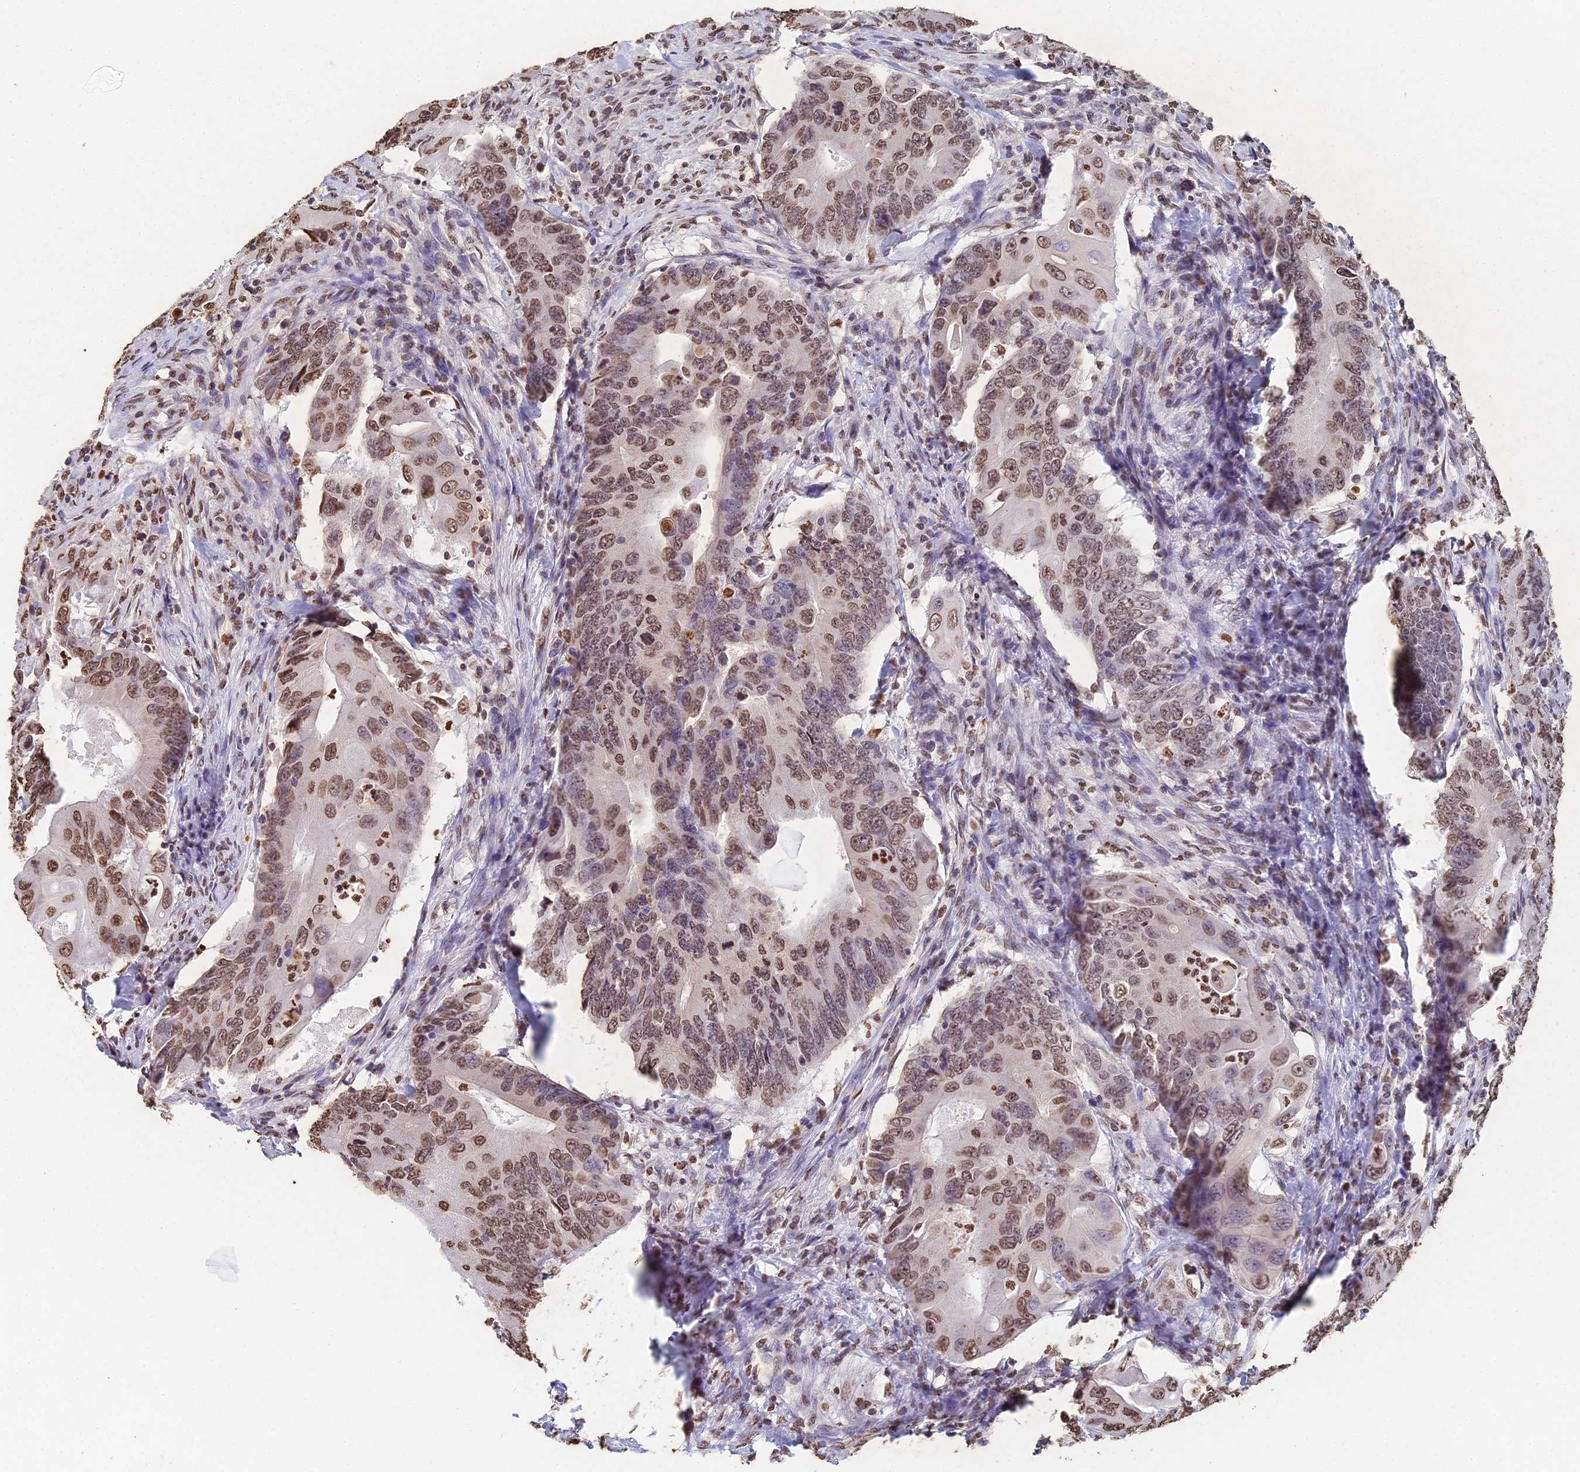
{"staining": {"intensity": "moderate", "quantity": ">75%", "location": "nuclear"}, "tissue": "colorectal cancer", "cell_type": "Tumor cells", "image_type": "cancer", "snomed": [{"axis": "morphology", "description": "Adenocarcinoma, NOS"}, {"axis": "topography", "description": "Colon"}], "caption": "Adenocarcinoma (colorectal) stained with DAB IHC demonstrates medium levels of moderate nuclear positivity in about >75% of tumor cells.", "gene": "GBP3", "patient": {"sex": "male", "age": 71}}